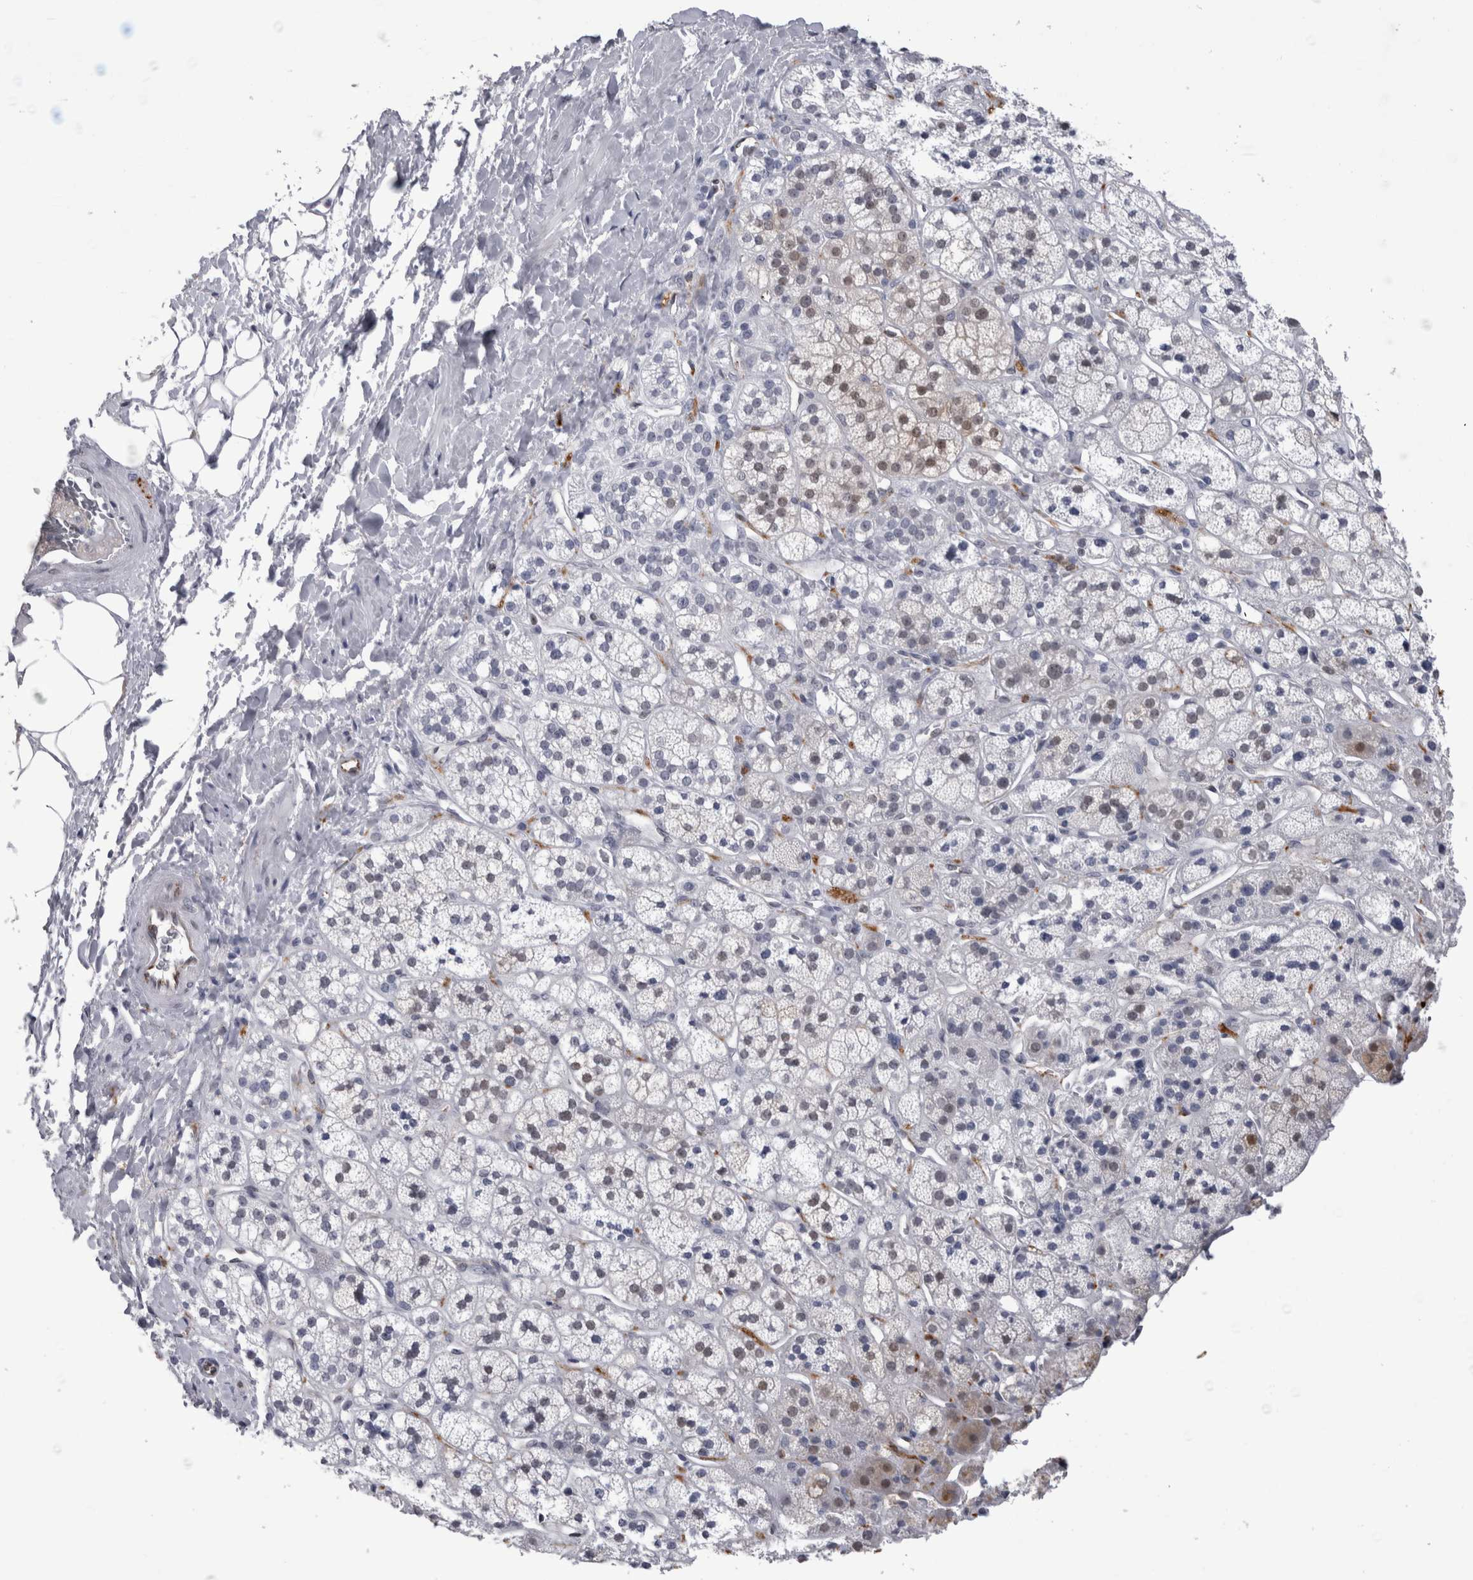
{"staining": {"intensity": "weak", "quantity": "<25%", "location": "cytoplasmic/membranous,nuclear"}, "tissue": "adrenal gland", "cell_type": "Glandular cells", "image_type": "normal", "snomed": [{"axis": "morphology", "description": "Normal tissue, NOS"}, {"axis": "topography", "description": "Adrenal gland"}], "caption": "The histopathology image displays no significant expression in glandular cells of adrenal gland. (DAB IHC with hematoxylin counter stain).", "gene": "ACOT7", "patient": {"sex": "male", "age": 56}}